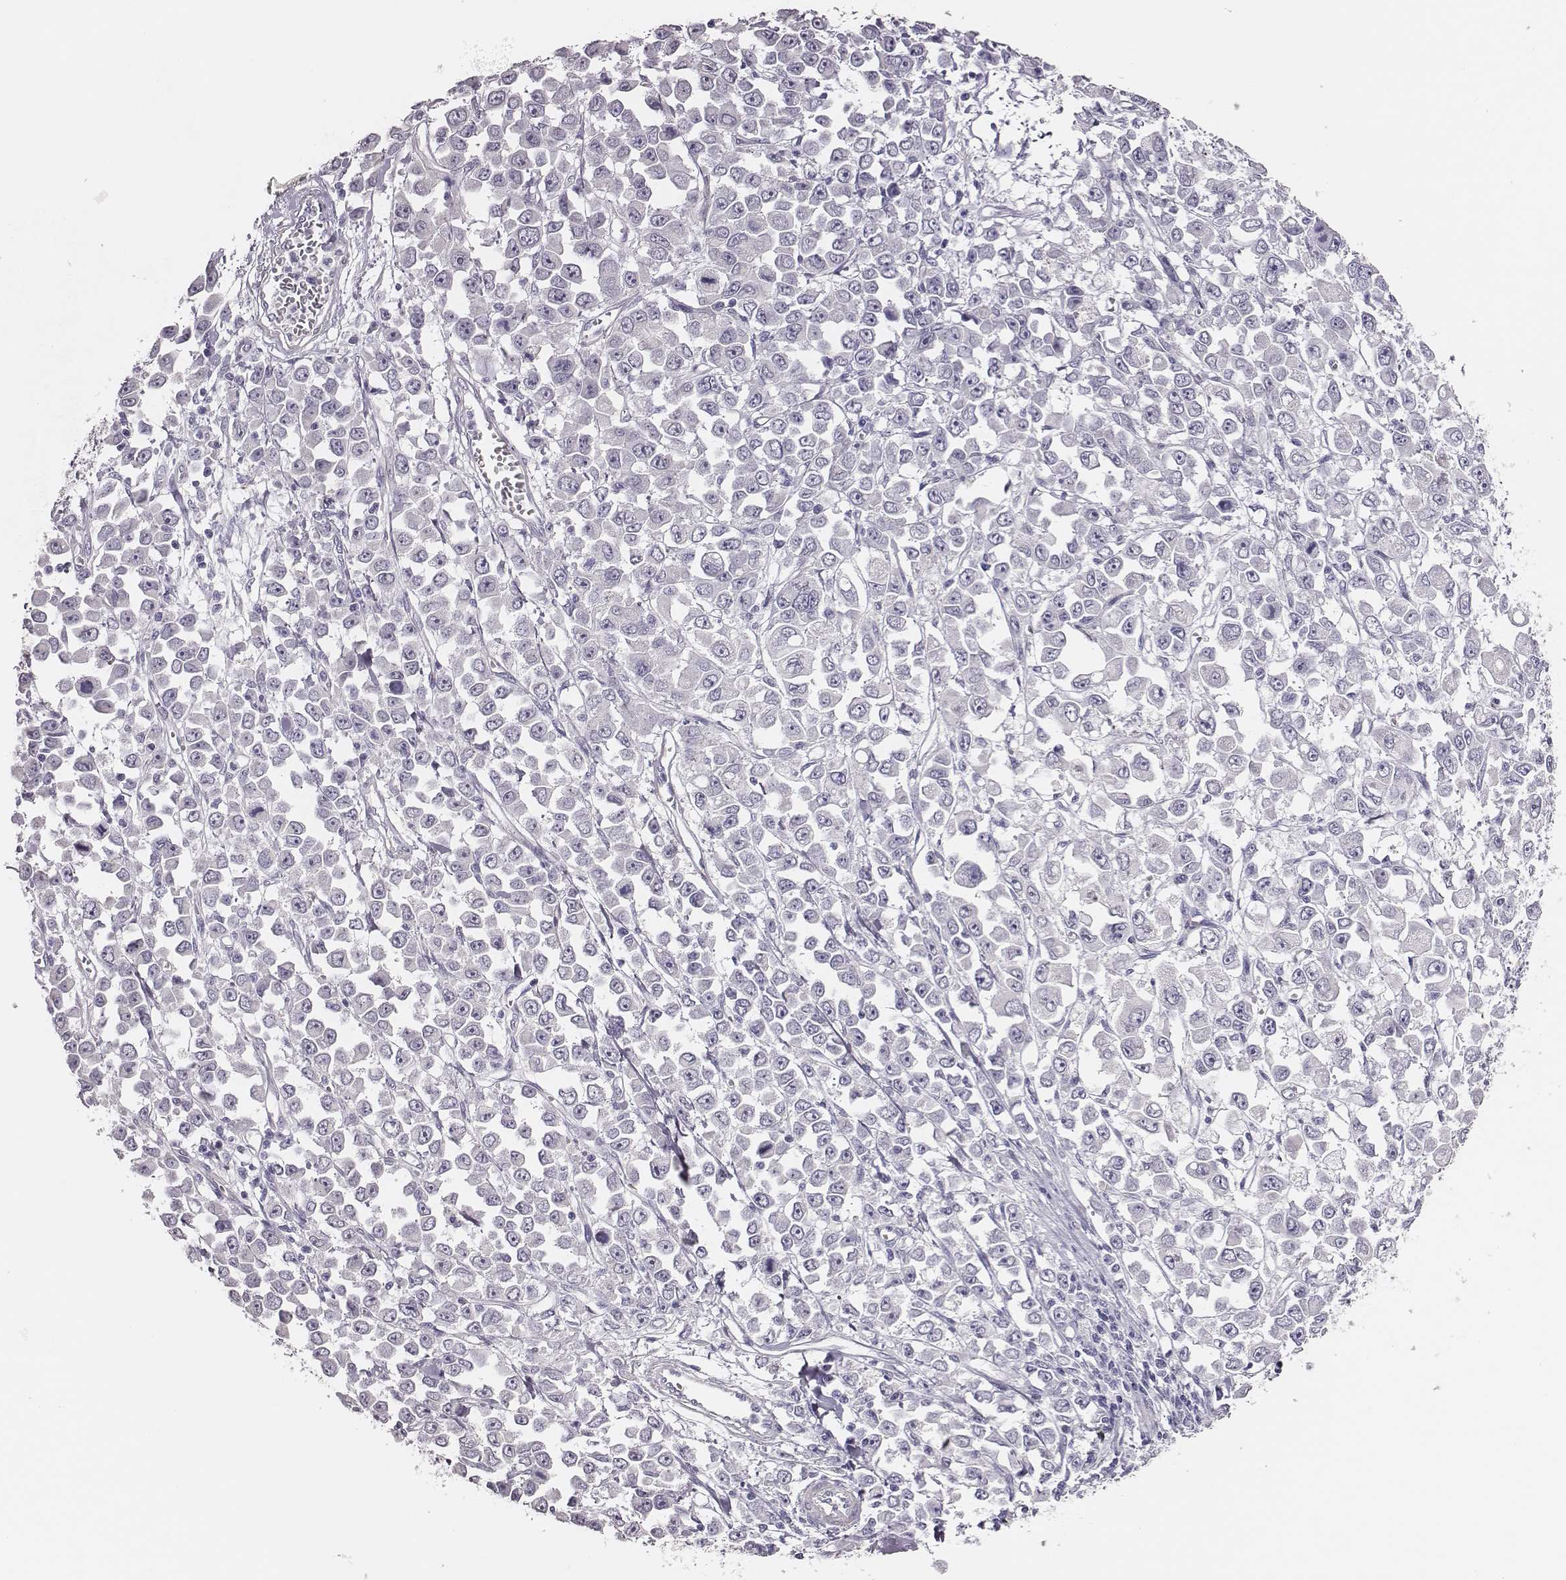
{"staining": {"intensity": "negative", "quantity": "none", "location": "none"}, "tissue": "stomach cancer", "cell_type": "Tumor cells", "image_type": "cancer", "snomed": [{"axis": "morphology", "description": "Adenocarcinoma, NOS"}, {"axis": "topography", "description": "Stomach, upper"}], "caption": "This is a photomicrograph of immunohistochemistry (IHC) staining of stomach adenocarcinoma, which shows no expression in tumor cells.", "gene": "SCML2", "patient": {"sex": "male", "age": 70}}